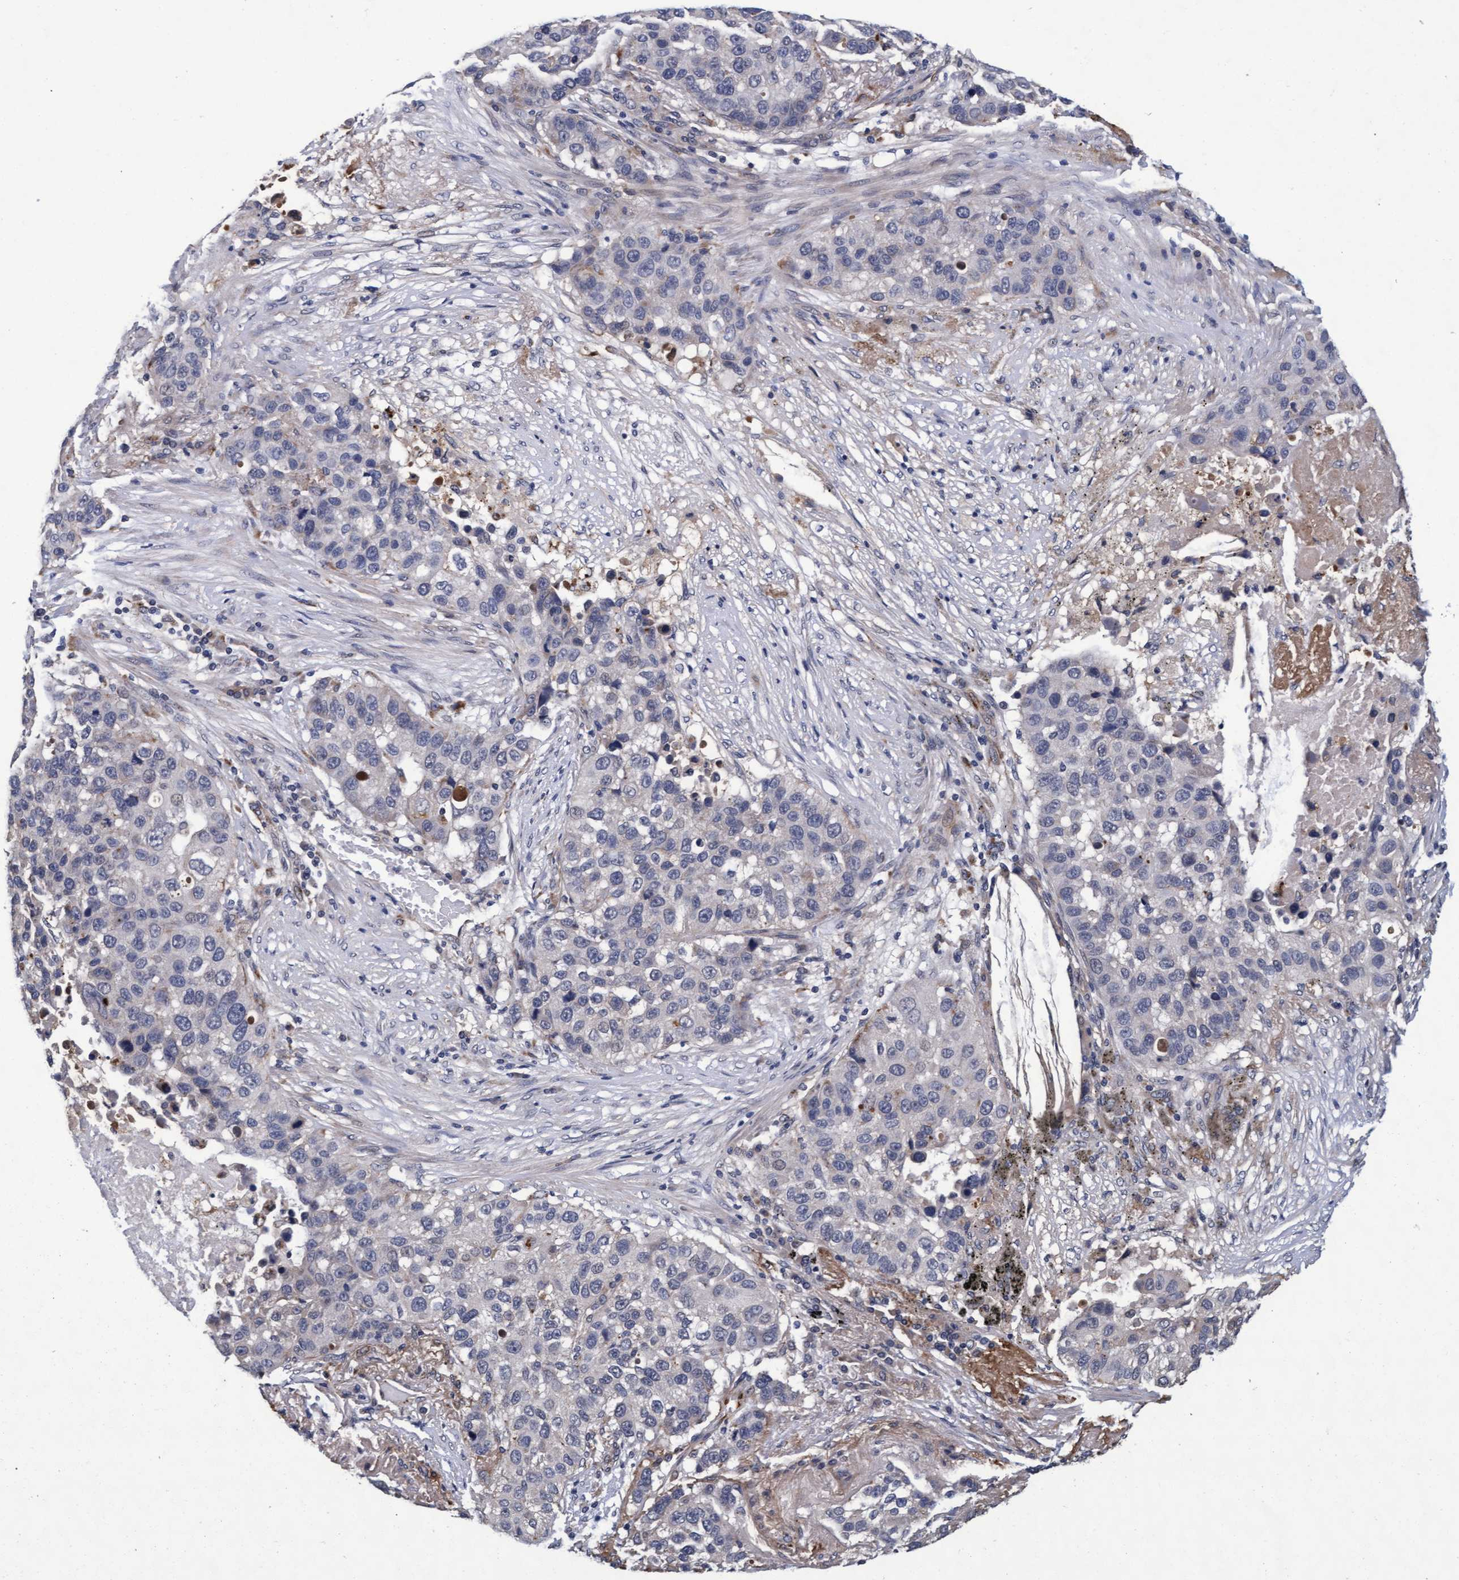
{"staining": {"intensity": "negative", "quantity": "none", "location": "none"}, "tissue": "lung cancer", "cell_type": "Tumor cells", "image_type": "cancer", "snomed": [{"axis": "morphology", "description": "Squamous cell carcinoma, NOS"}, {"axis": "topography", "description": "Lung"}], "caption": "Immunohistochemistry (IHC) photomicrograph of human squamous cell carcinoma (lung) stained for a protein (brown), which exhibits no positivity in tumor cells. (Brightfield microscopy of DAB IHC at high magnification).", "gene": "CPQ", "patient": {"sex": "male", "age": 57}}